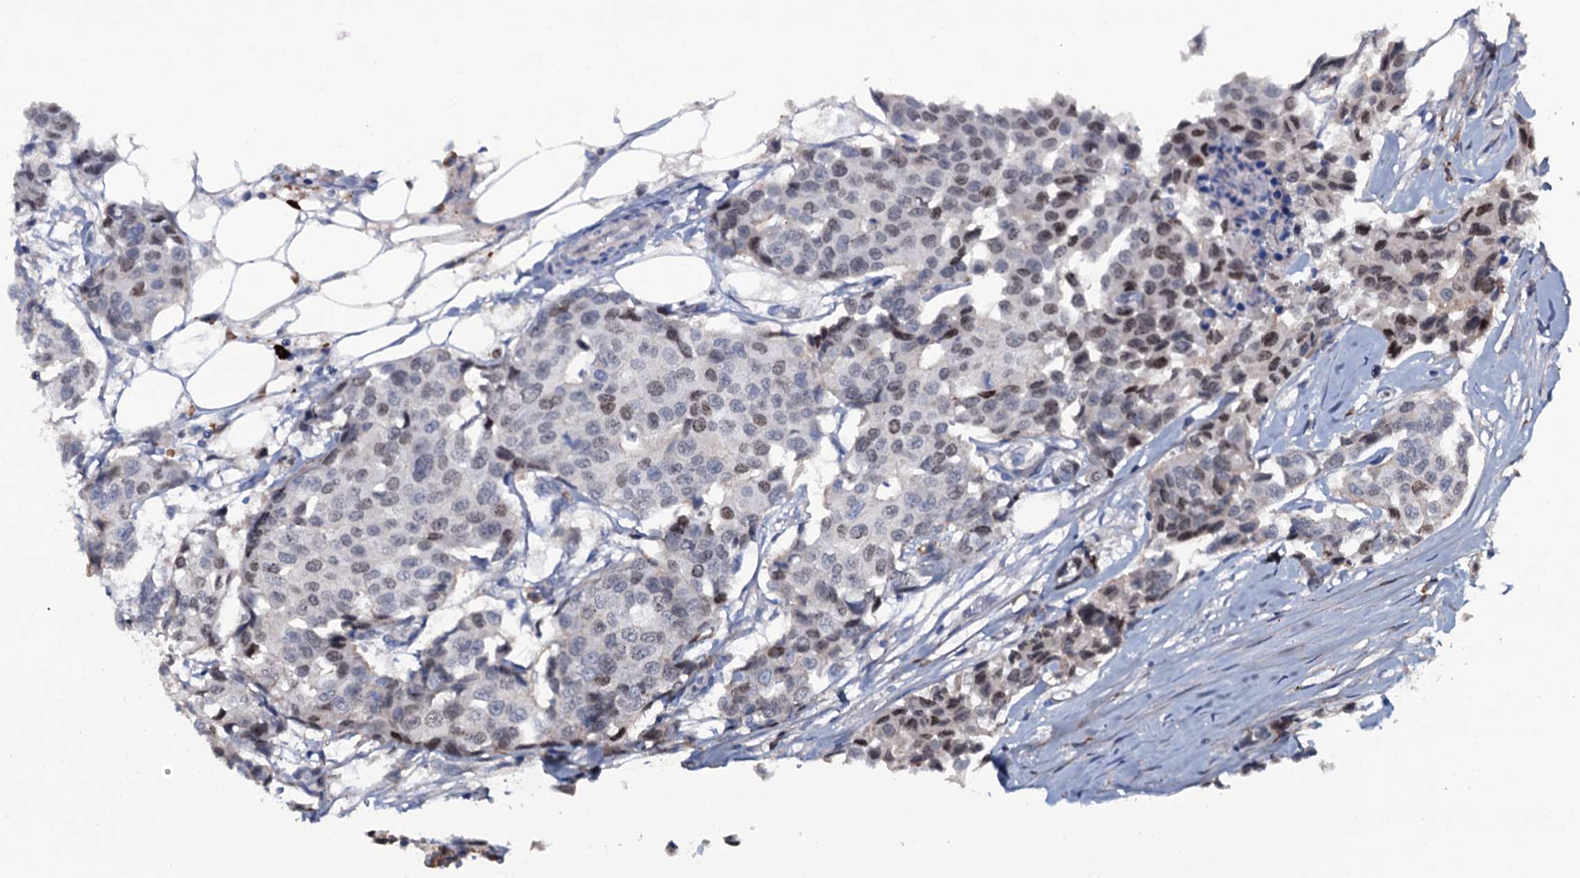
{"staining": {"intensity": "weak", "quantity": "25%-75%", "location": "nuclear"}, "tissue": "breast cancer", "cell_type": "Tumor cells", "image_type": "cancer", "snomed": [{"axis": "morphology", "description": "Duct carcinoma"}, {"axis": "topography", "description": "Breast"}], "caption": "Protein expression analysis of human breast infiltrating ductal carcinoma reveals weak nuclear staining in about 25%-75% of tumor cells. The protein is shown in brown color, while the nuclei are stained blue.", "gene": "LYG2", "patient": {"sex": "female", "age": 80}}